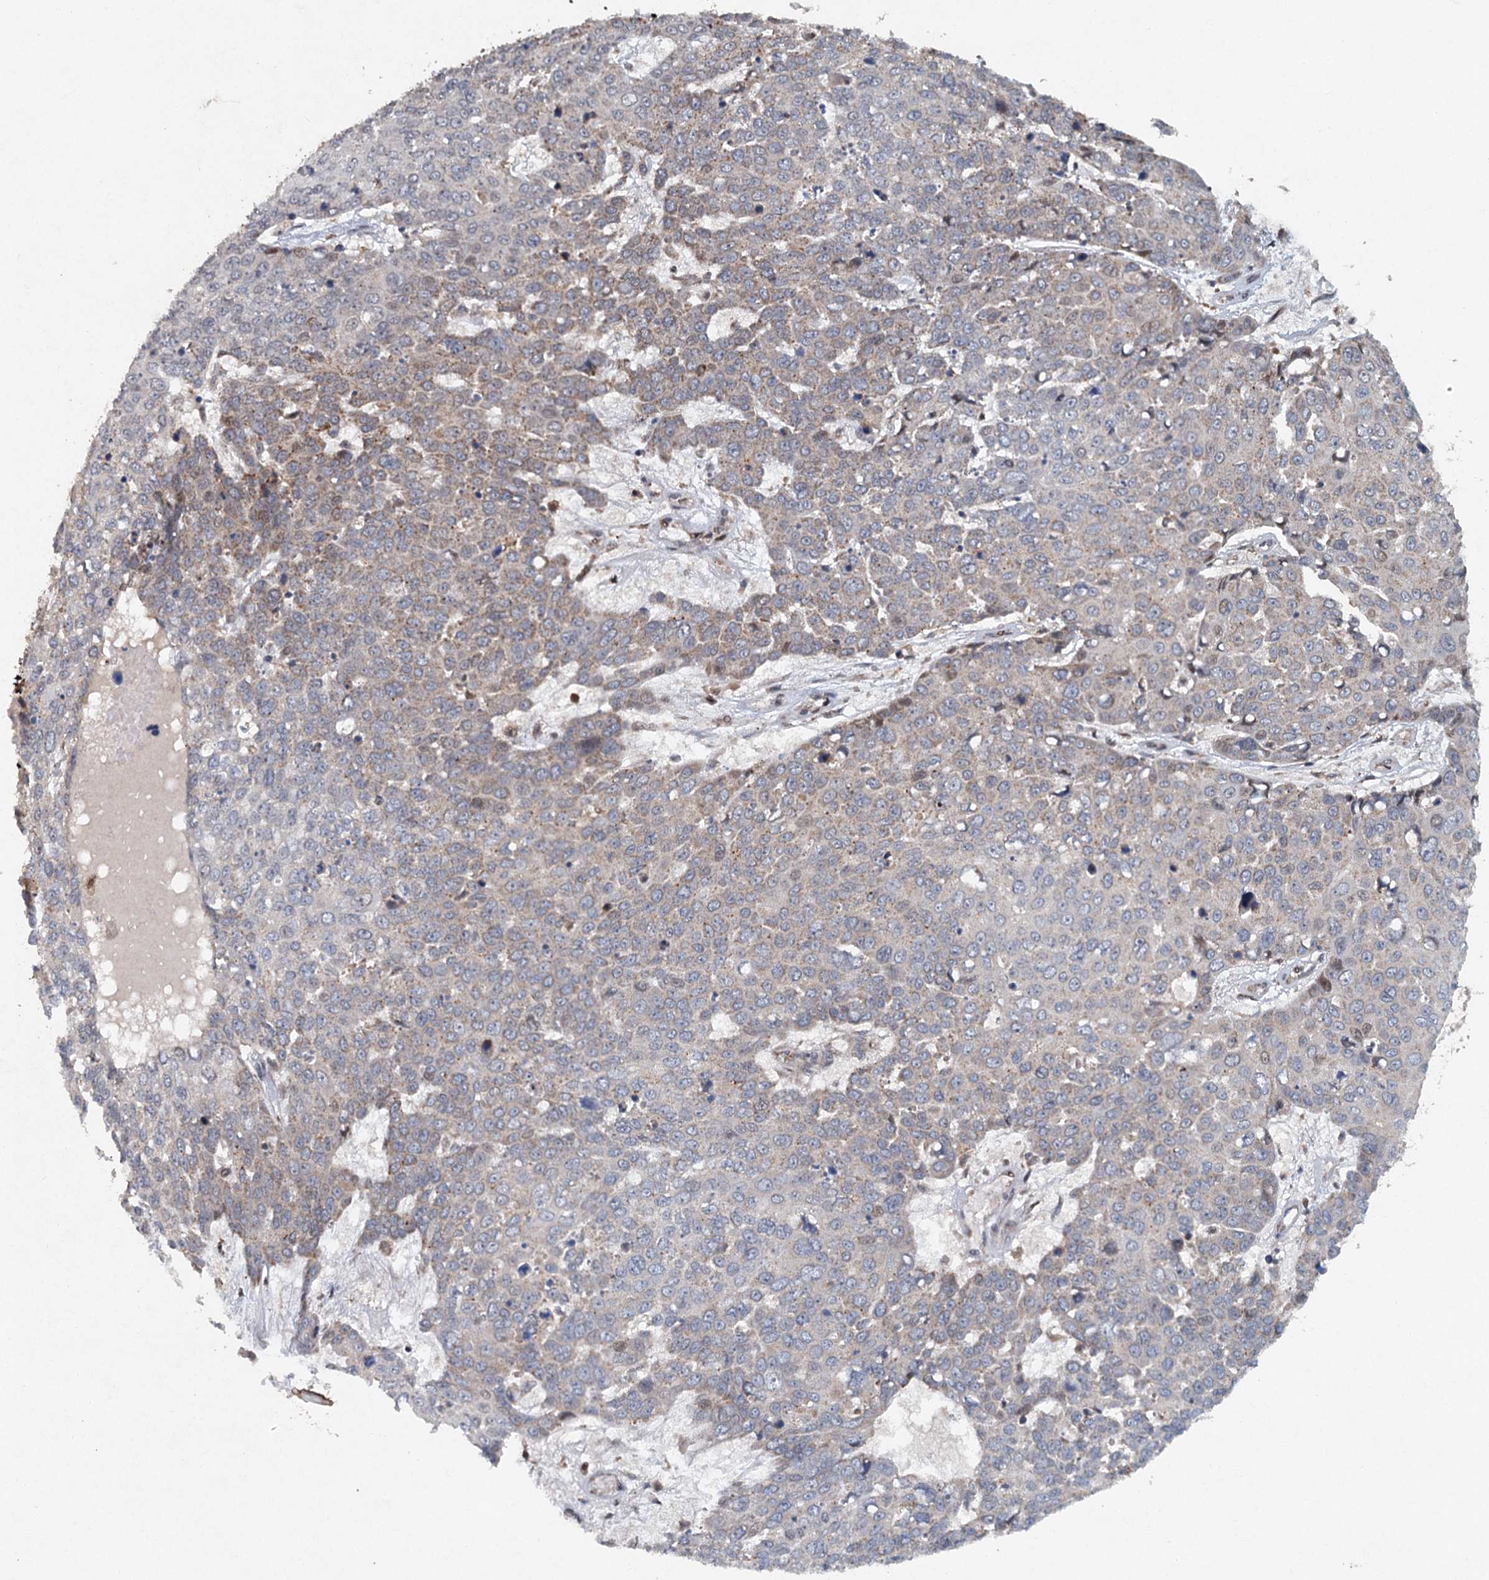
{"staining": {"intensity": "weak", "quantity": "<25%", "location": "cytoplasmic/membranous"}, "tissue": "skin cancer", "cell_type": "Tumor cells", "image_type": "cancer", "snomed": [{"axis": "morphology", "description": "Squamous cell carcinoma, NOS"}, {"axis": "topography", "description": "Skin"}], "caption": "Protein analysis of skin squamous cell carcinoma exhibits no significant staining in tumor cells. The staining is performed using DAB (3,3'-diaminobenzidine) brown chromogen with nuclei counter-stained in using hematoxylin.", "gene": "SRPX2", "patient": {"sex": "male", "age": 71}}